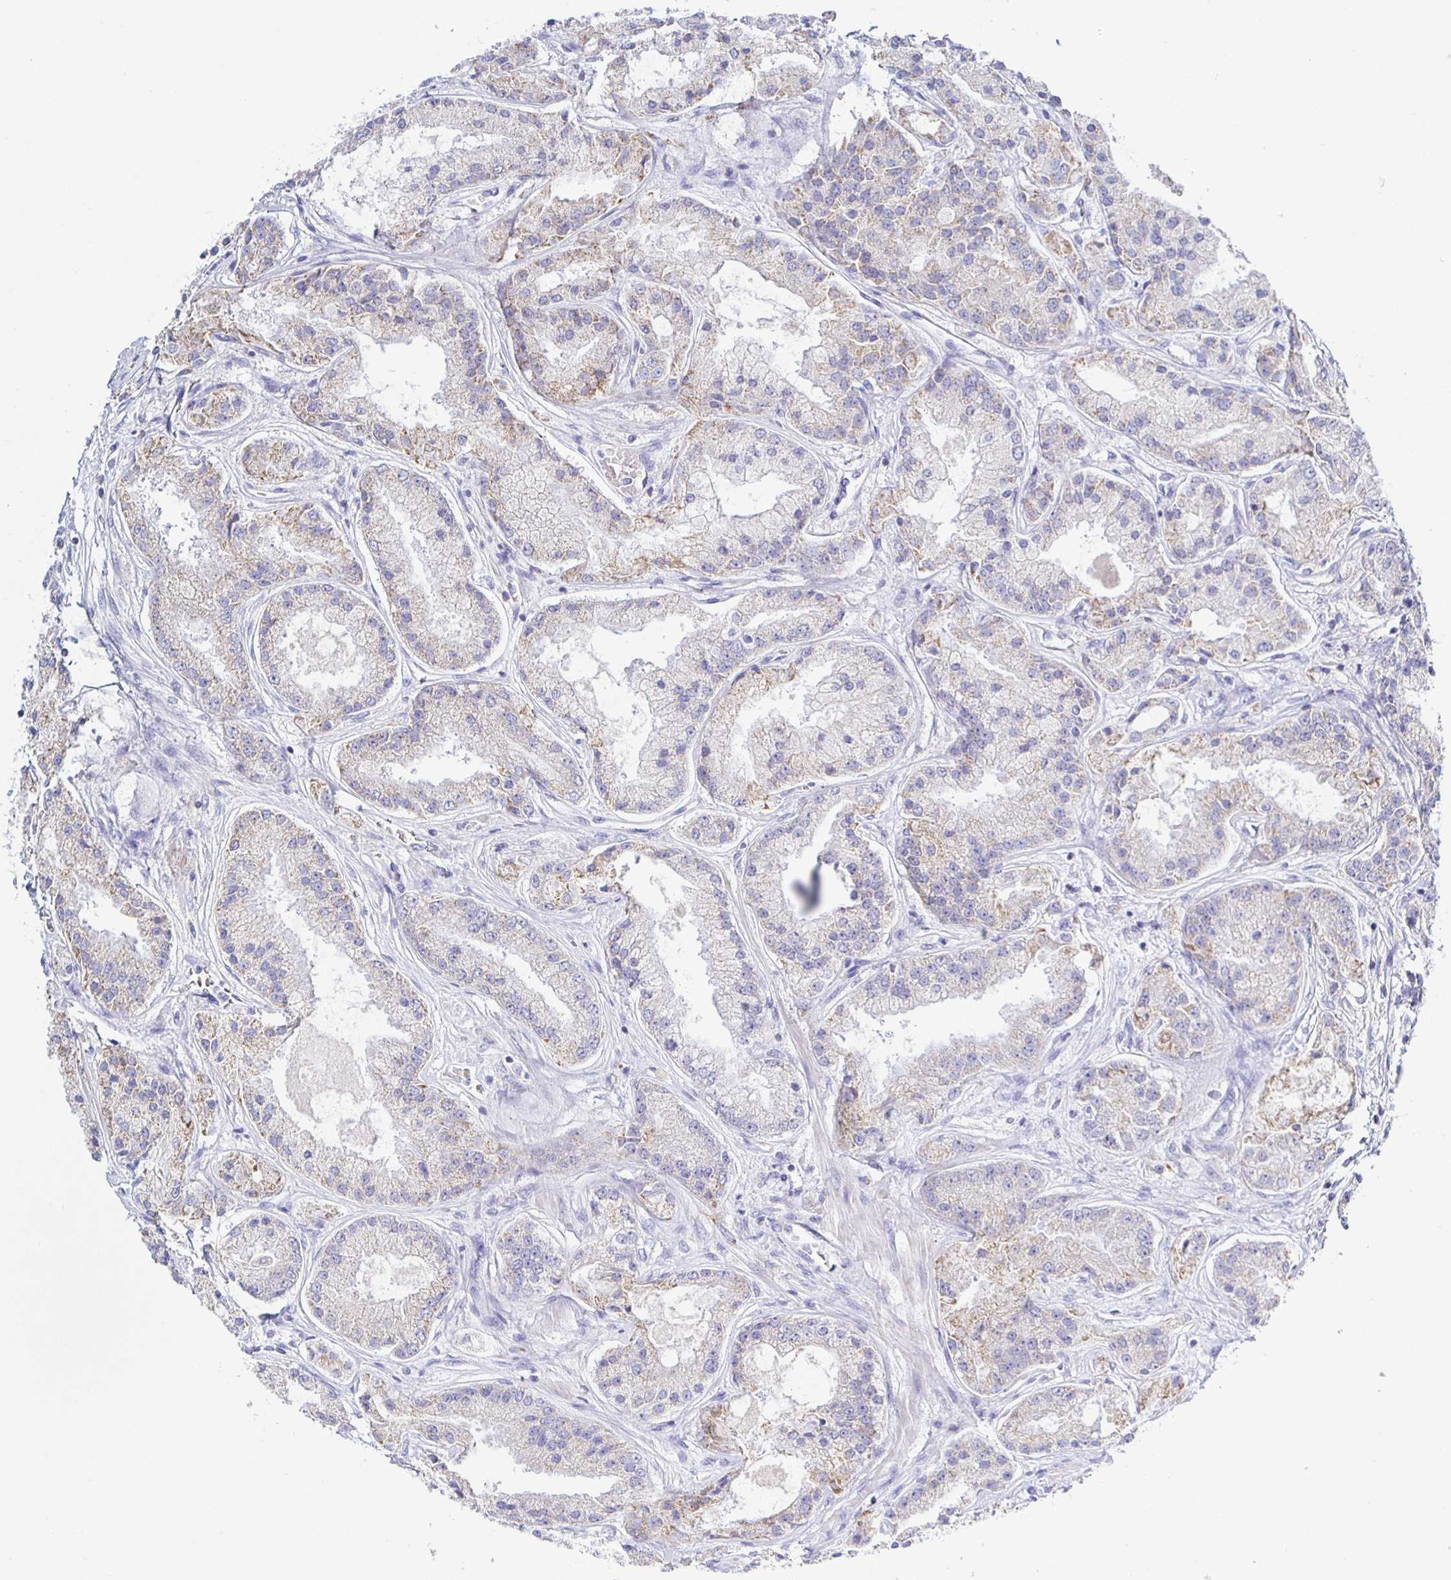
{"staining": {"intensity": "weak", "quantity": "25%-75%", "location": "cytoplasmic/membranous"}, "tissue": "prostate cancer", "cell_type": "Tumor cells", "image_type": "cancer", "snomed": [{"axis": "morphology", "description": "Adenocarcinoma, High grade"}, {"axis": "topography", "description": "Prostate"}], "caption": "The histopathology image displays immunohistochemical staining of high-grade adenocarcinoma (prostate). There is weak cytoplasmic/membranous staining is present in about 25%-75% of tumor cells.", "gene": "SYNGR4", "patient": {"sex": "male", "age": 67}}